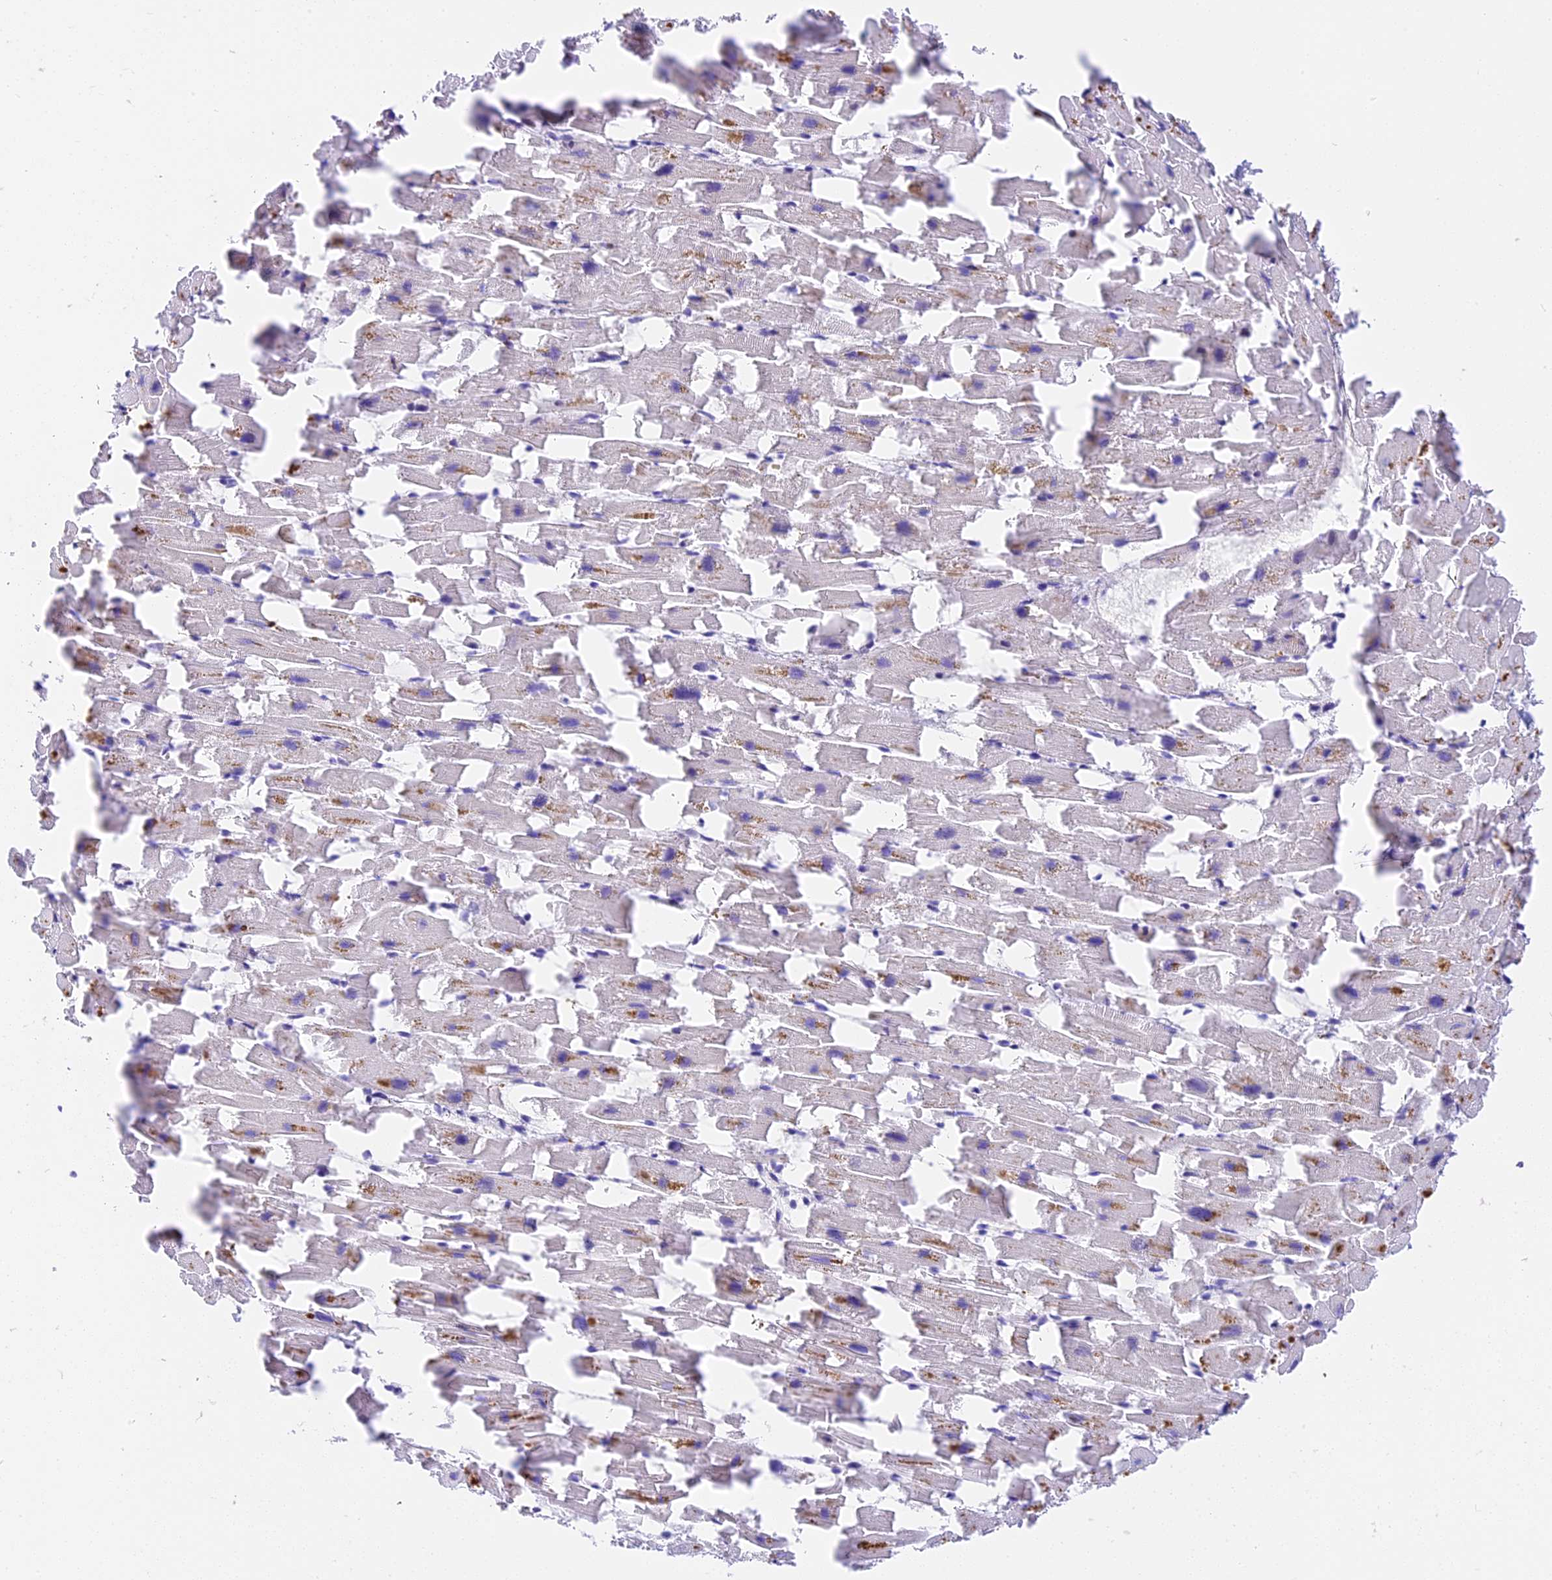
{"staining": {"intensity": "moderate", "quantity": "<25%", "location": "cytoplasmic/membranous,nuclear"}, "tissue": "heart muscle", "cell_type": "Cardiomyocytes", "image_type": "normal", "snomed": [{"axis": "morphology", "description": "Normal tissue, NOS"}, {"axis": "topography", "description": "Heart"}], "caption": "DAB immunohistochemical staining of normal human heart muscle demonstrates moderate cytoplasmic/membranous,nuclear protein staining in about <25% of cardiomyocytes. (Stains: DAB in brown, nuclei in blue, Microscopy: brightfield microscopy at high magnification).", "gene": "MIDN", "patient": {"sex": "female", "age": 64}}